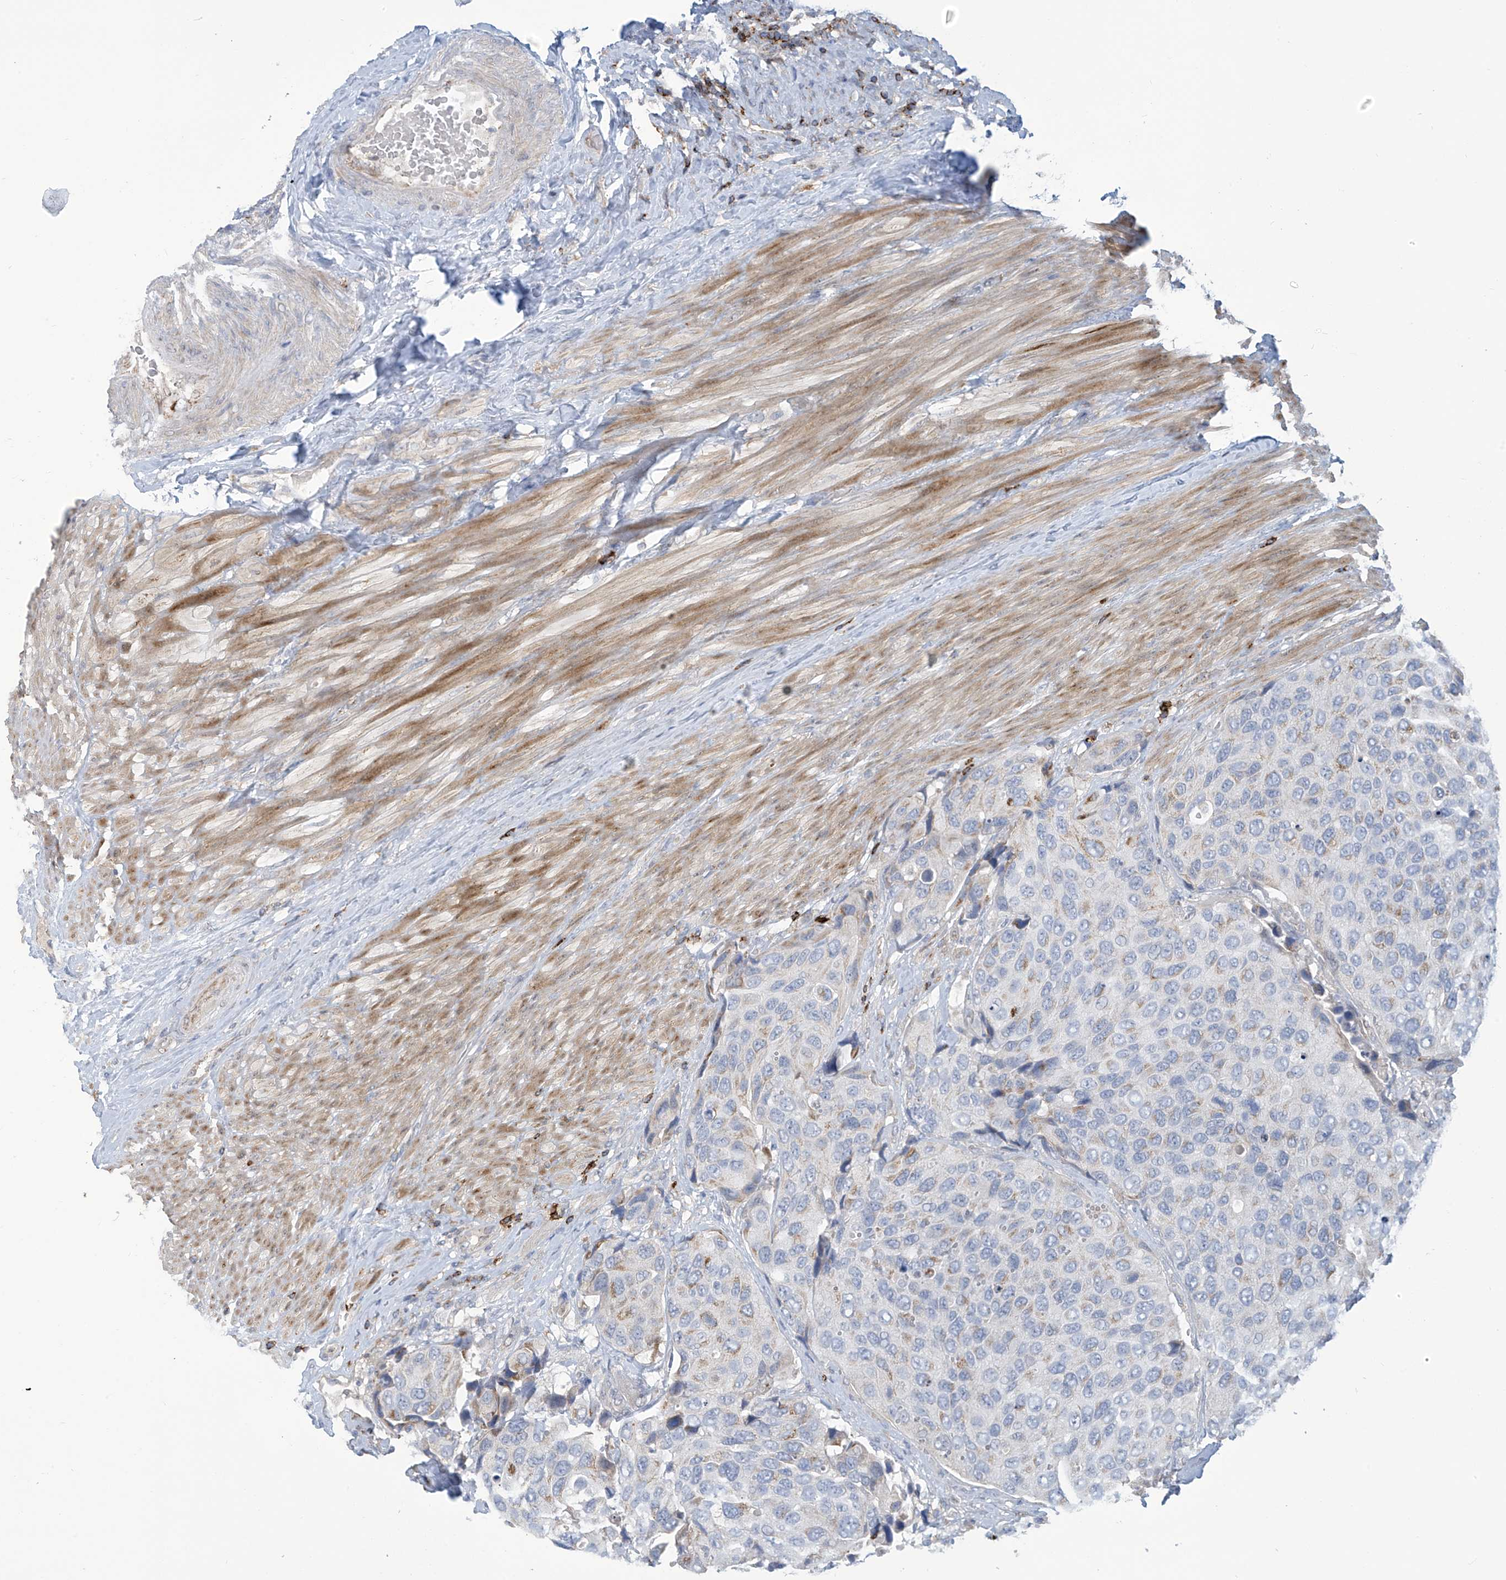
{"staining": {"intensity": "weak", "quantity": "<25%", "location": "cytoplasmic/membranous"}, "tissue": "urothelial cancer", "cell_type": "Tumor cells", "image_type": "cancer", "snomed": [{"axis": "morphology", "description": "Urothelial carcinoma, High grade"}, {"axis": "topography", "description": "Urinary bladder"}], "caption": "There is no significant positivity in tumor cells of high-grade urothelial carcinoma. (Brightfield microscopy of DAB (3,3'-diaminobenzidine) IHC at high magnification).", "gene": "IBA57", "patient": {"sex": "male", "age": 74}}